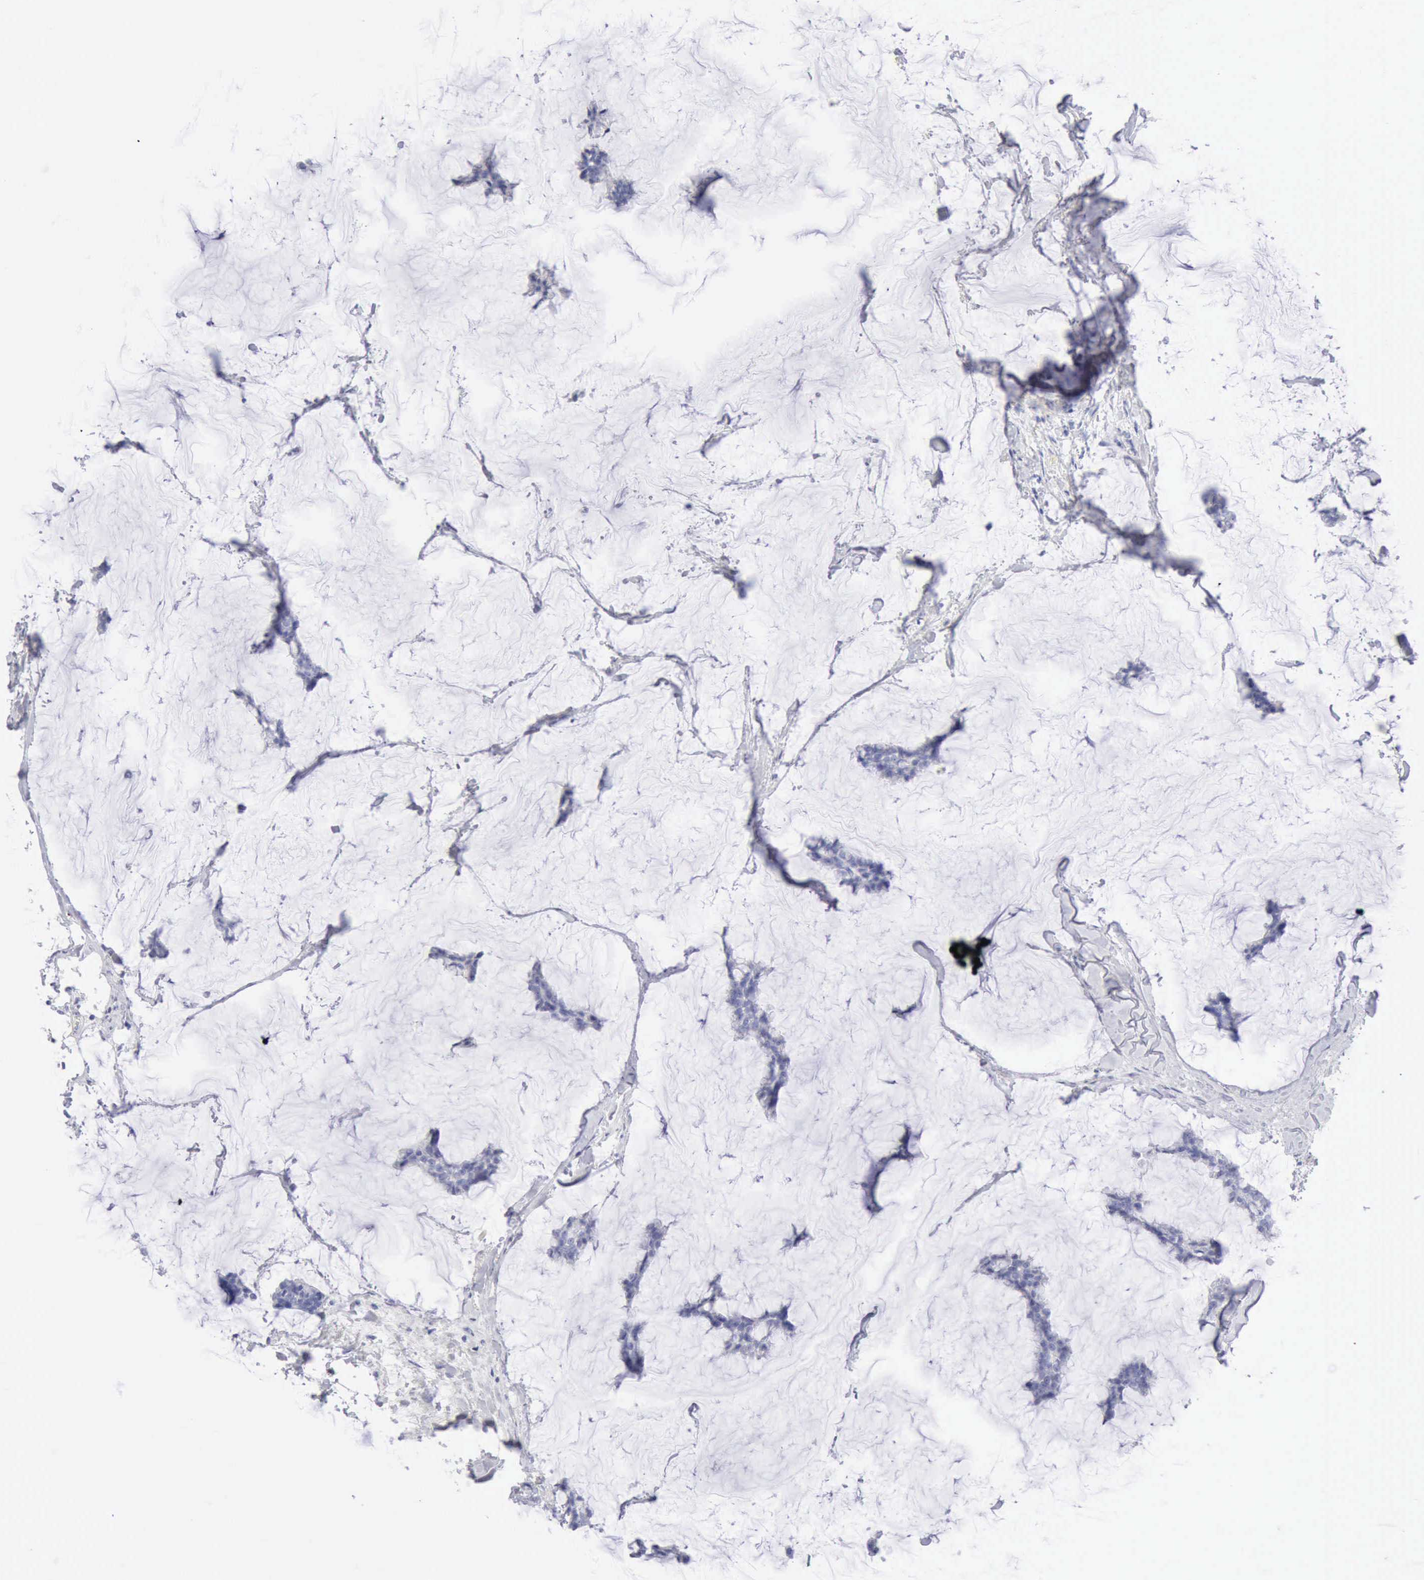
{"staining": {"intensity": "negative", "quantity": "none", "location": "none"}, "tissue": "breast cancer", "cell_type": "Tumor cells", "image_type": "cancer", "snomed": [{"axis": "morphology", "description": "Duct carcinoma"}, {"axis": "topography", "description": "Breast"}], "caption": "High power microscopy histopathology image of an immunohistochemistry photomicrograph of breast cancer, revealing no significant staining in tumor cells.", "gene": "GZMB", "patient": {"sex": "female", "age": 93}}